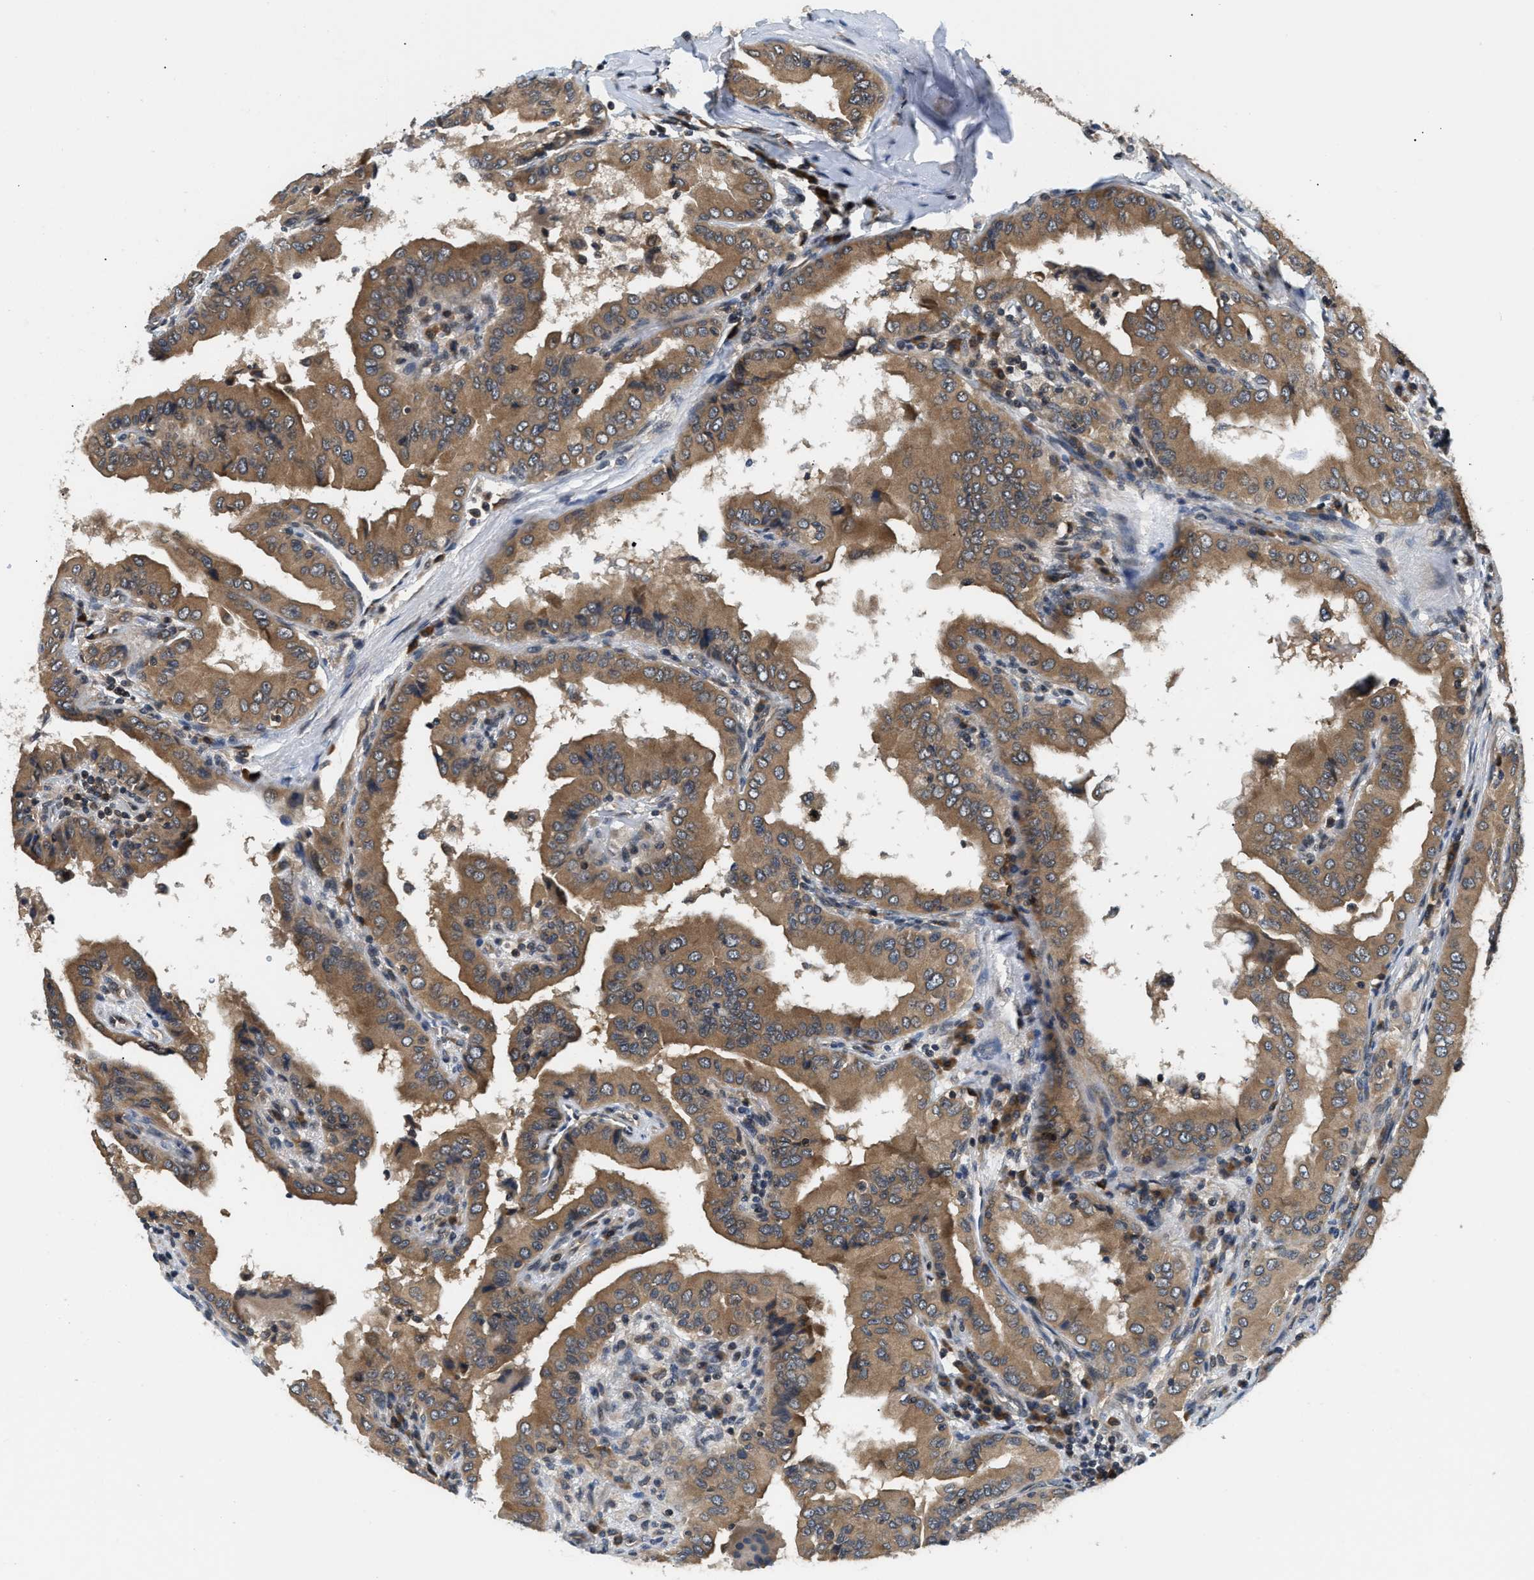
{"staining": {"intensity": "moderate", "quantity": ">75%", "location": "cytoplasmic/membranous"}, "tissue": "thyroid cancer", "cell_type": "Tumor cells", "image_type": "cancer", "snomed": [{"axis": "morphology", "description": "Papillary adenocarcinoma, NOS"}, {"axis": "topography", "description": "Thyroid gland"}], "caption": "A brown stain shows moderate cytoplasmic/membranous expression of a protein in thyroid cancer tumor cells.", "gene": "RAB29", "patient": {"sex": "male", "age": 33}}